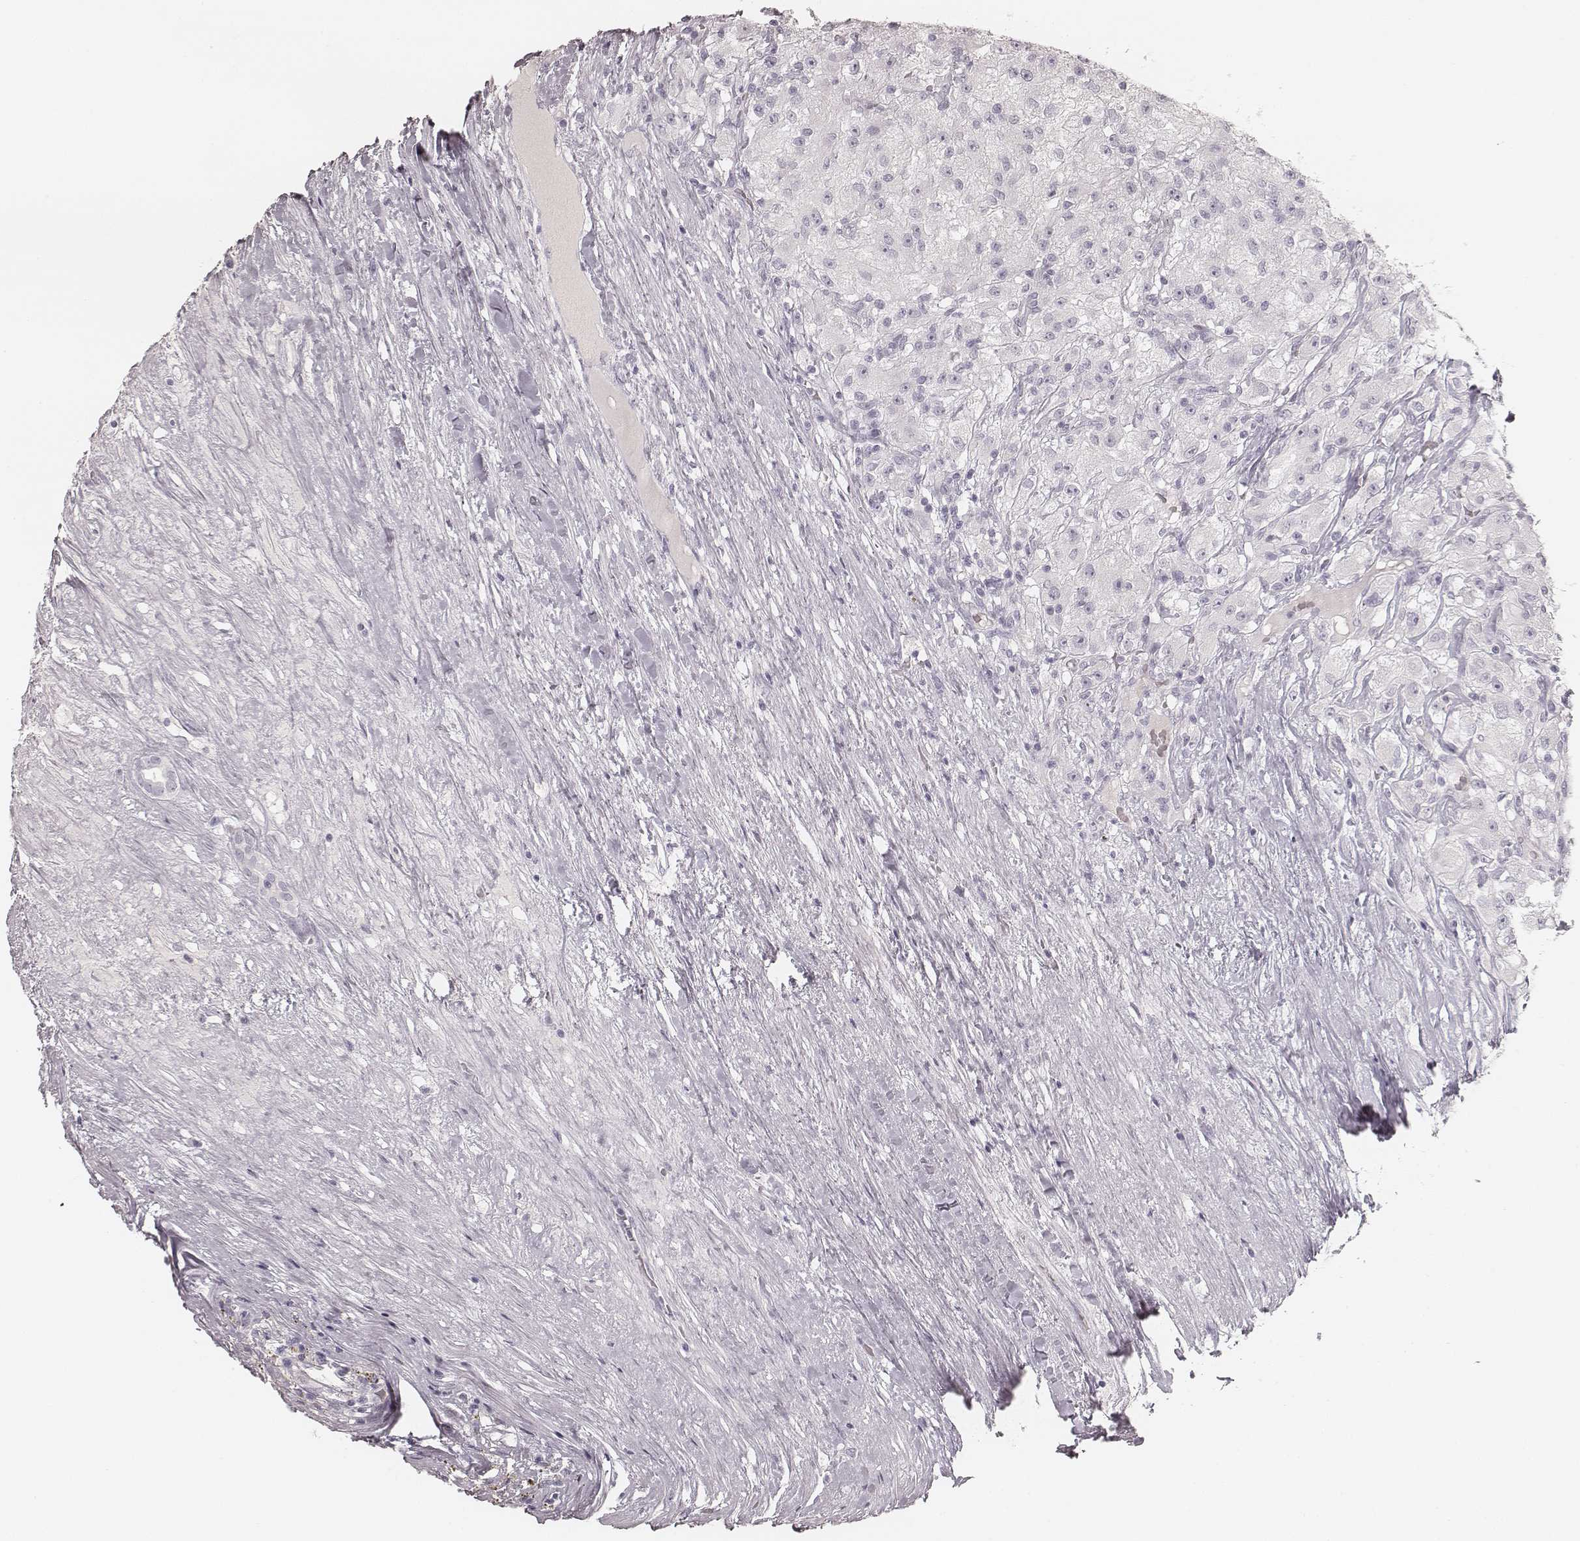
{"staining": {"intensity": "negative", "quantity": "none", "location": "none"}, "tissue": "renal cancer", "cell_type": "Tumor cells", "image_type": "cancer", "snomed": [{"axis": "morphology", "description": "Adenocarcinoma, NOS"}, {"axis": "topography", "description": "Kidney"}], "caption": "Tumor cells show no significant expression in renal adenocarcinoma.", "gene": "KRT31", "patient": {"sex": "female", "age": 67}}